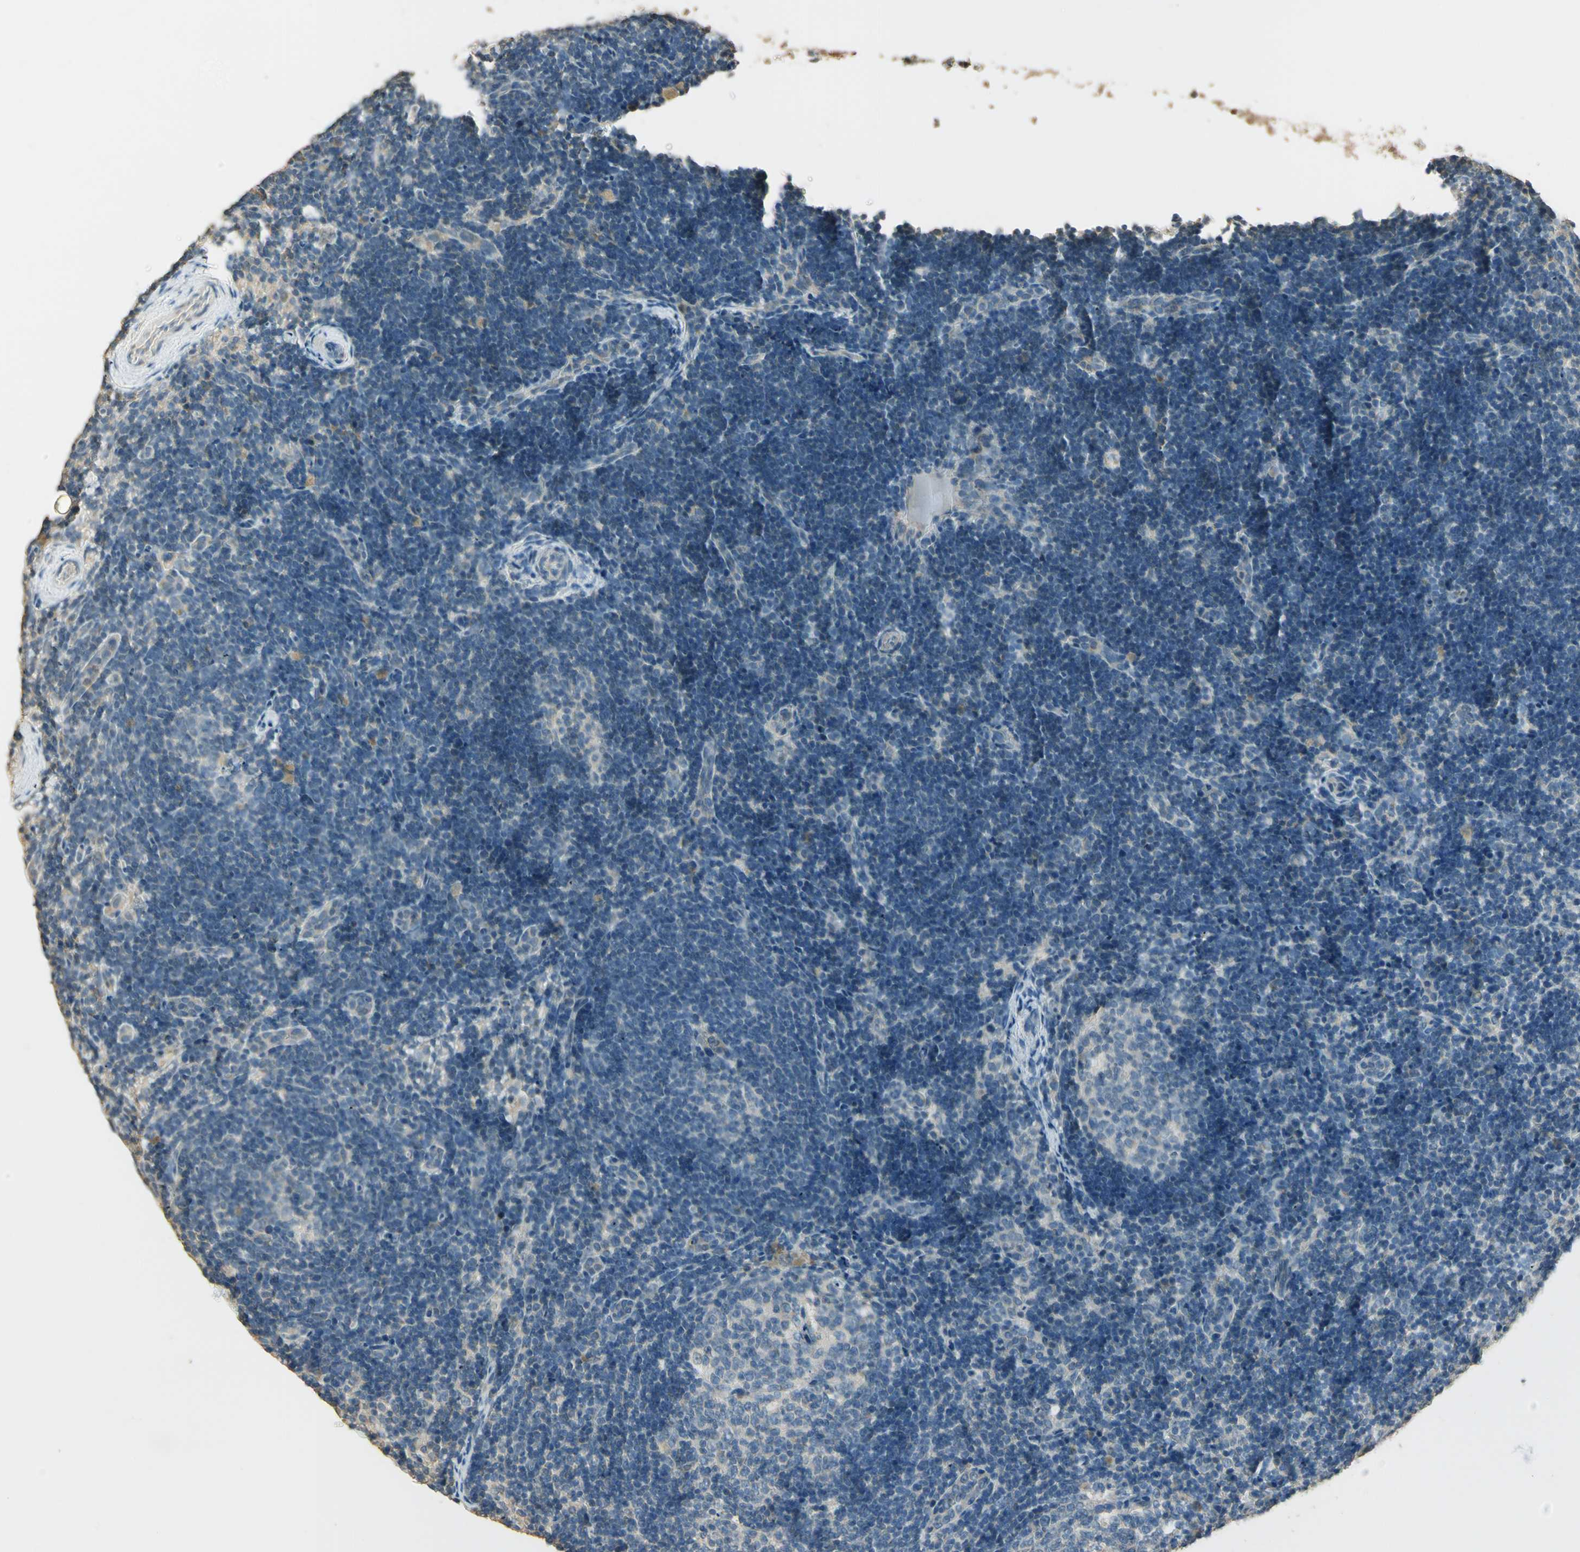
{"staining": {"intensity": "negative", "quantity": "none", "location": "none"}, "tissue": "lymph node", "cell_type": "Germinal center cells", "image_type": "normal", "snomed": [{"axis": "morphology", "description": "Normal tissue, NOS"}, {"axis": "topography", "description": "Lymph node"}], "caption": "Immunohistochemistry (IHC) micrograph of normal human lymph node stained for a protein (brown), which exhibits no staining in germinal center cells. Nuclei are stained in blue.", "gene": "UXS1", "patient": {"sex": "female", "age": 14}}